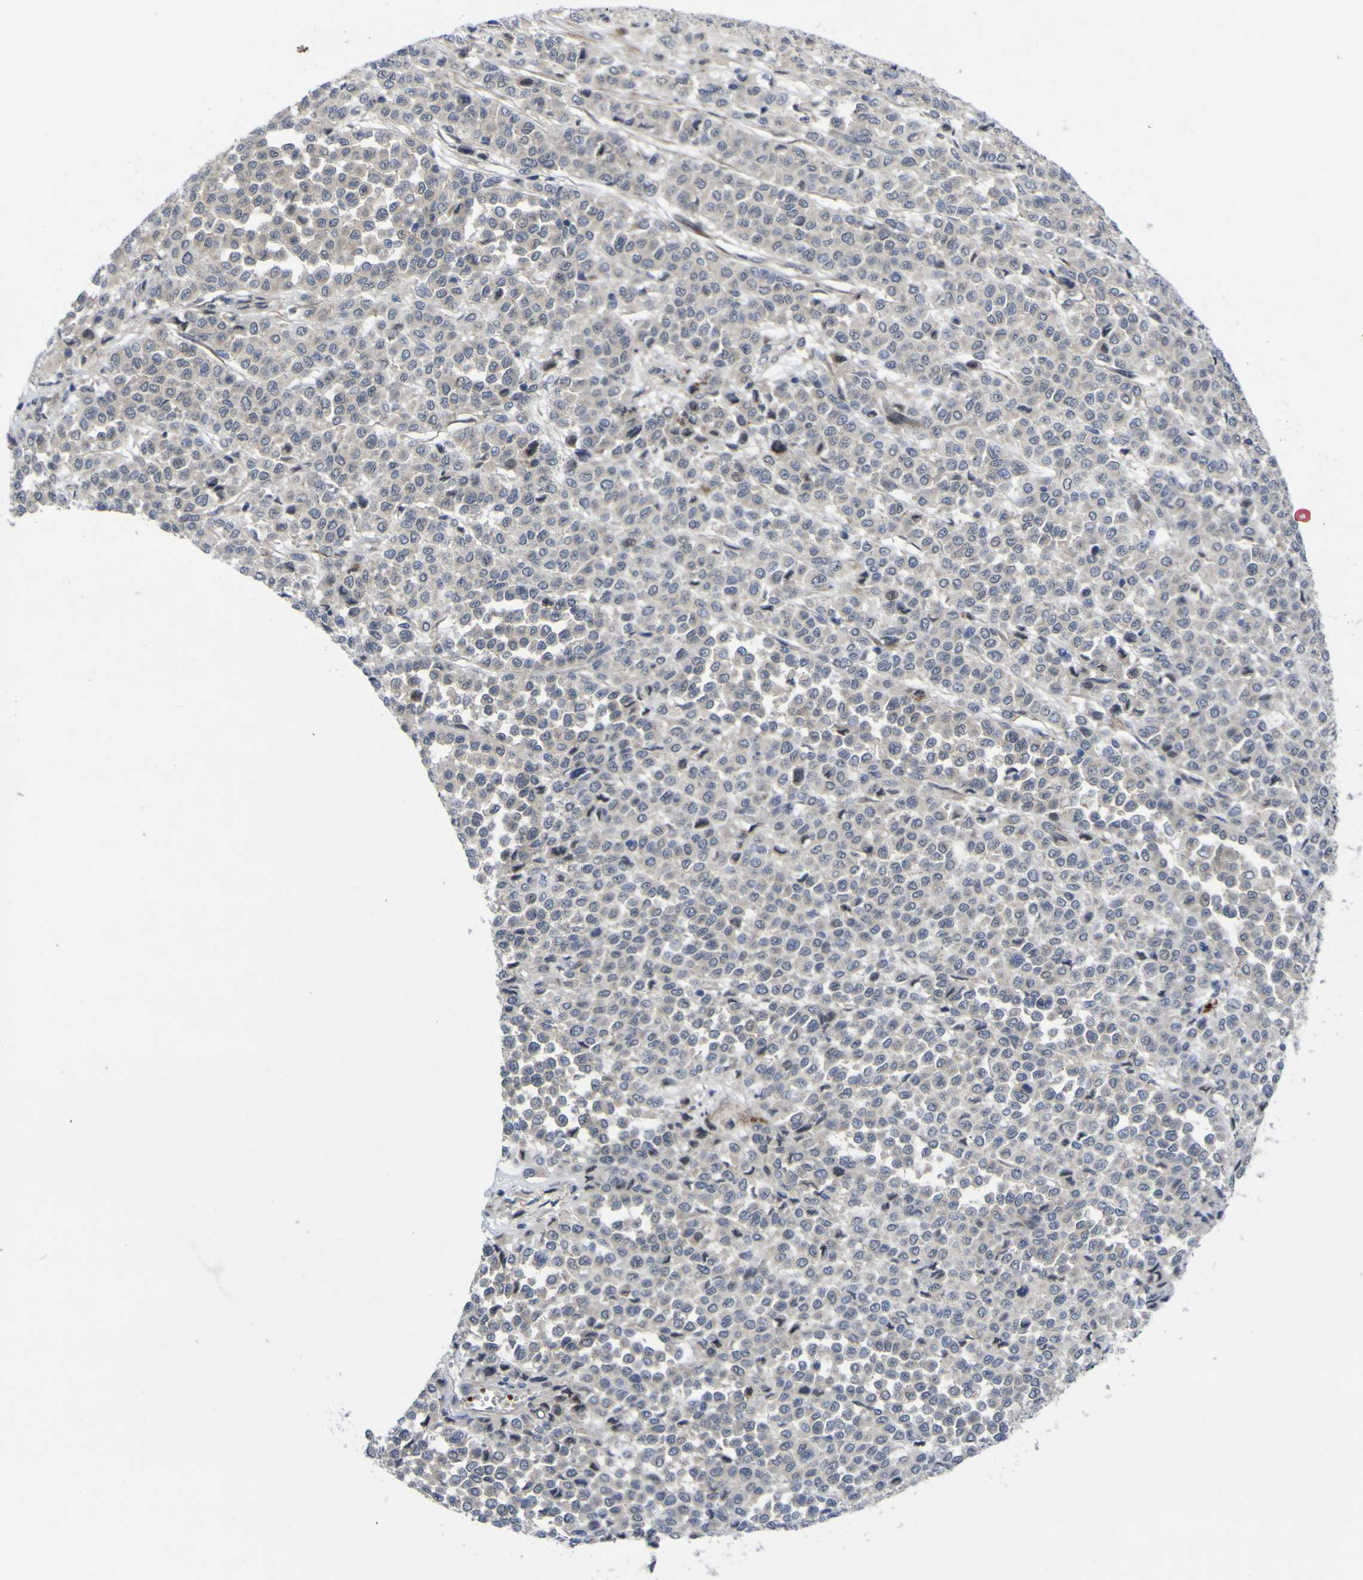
{"staining": {"intensity": "negative", "quantity": "none", "location": "none"}, "tissue": "melanoma", "cell_type": "Tumor cells", "image_type": "cancer", "snomed": [{"axis": "morphology", "description": "Malignant melanoma, Metastatic site"}, {"axis": "topography", "description": "Pancreas"}], "caption": "A high-resolution image shows immunohistochemistry staining of malignant melanoma (metastatic site), which demonstrates no significant positivity in tumor cells.", "gene": "NAV1", "patient": {"sex": "female", "age": 30}}